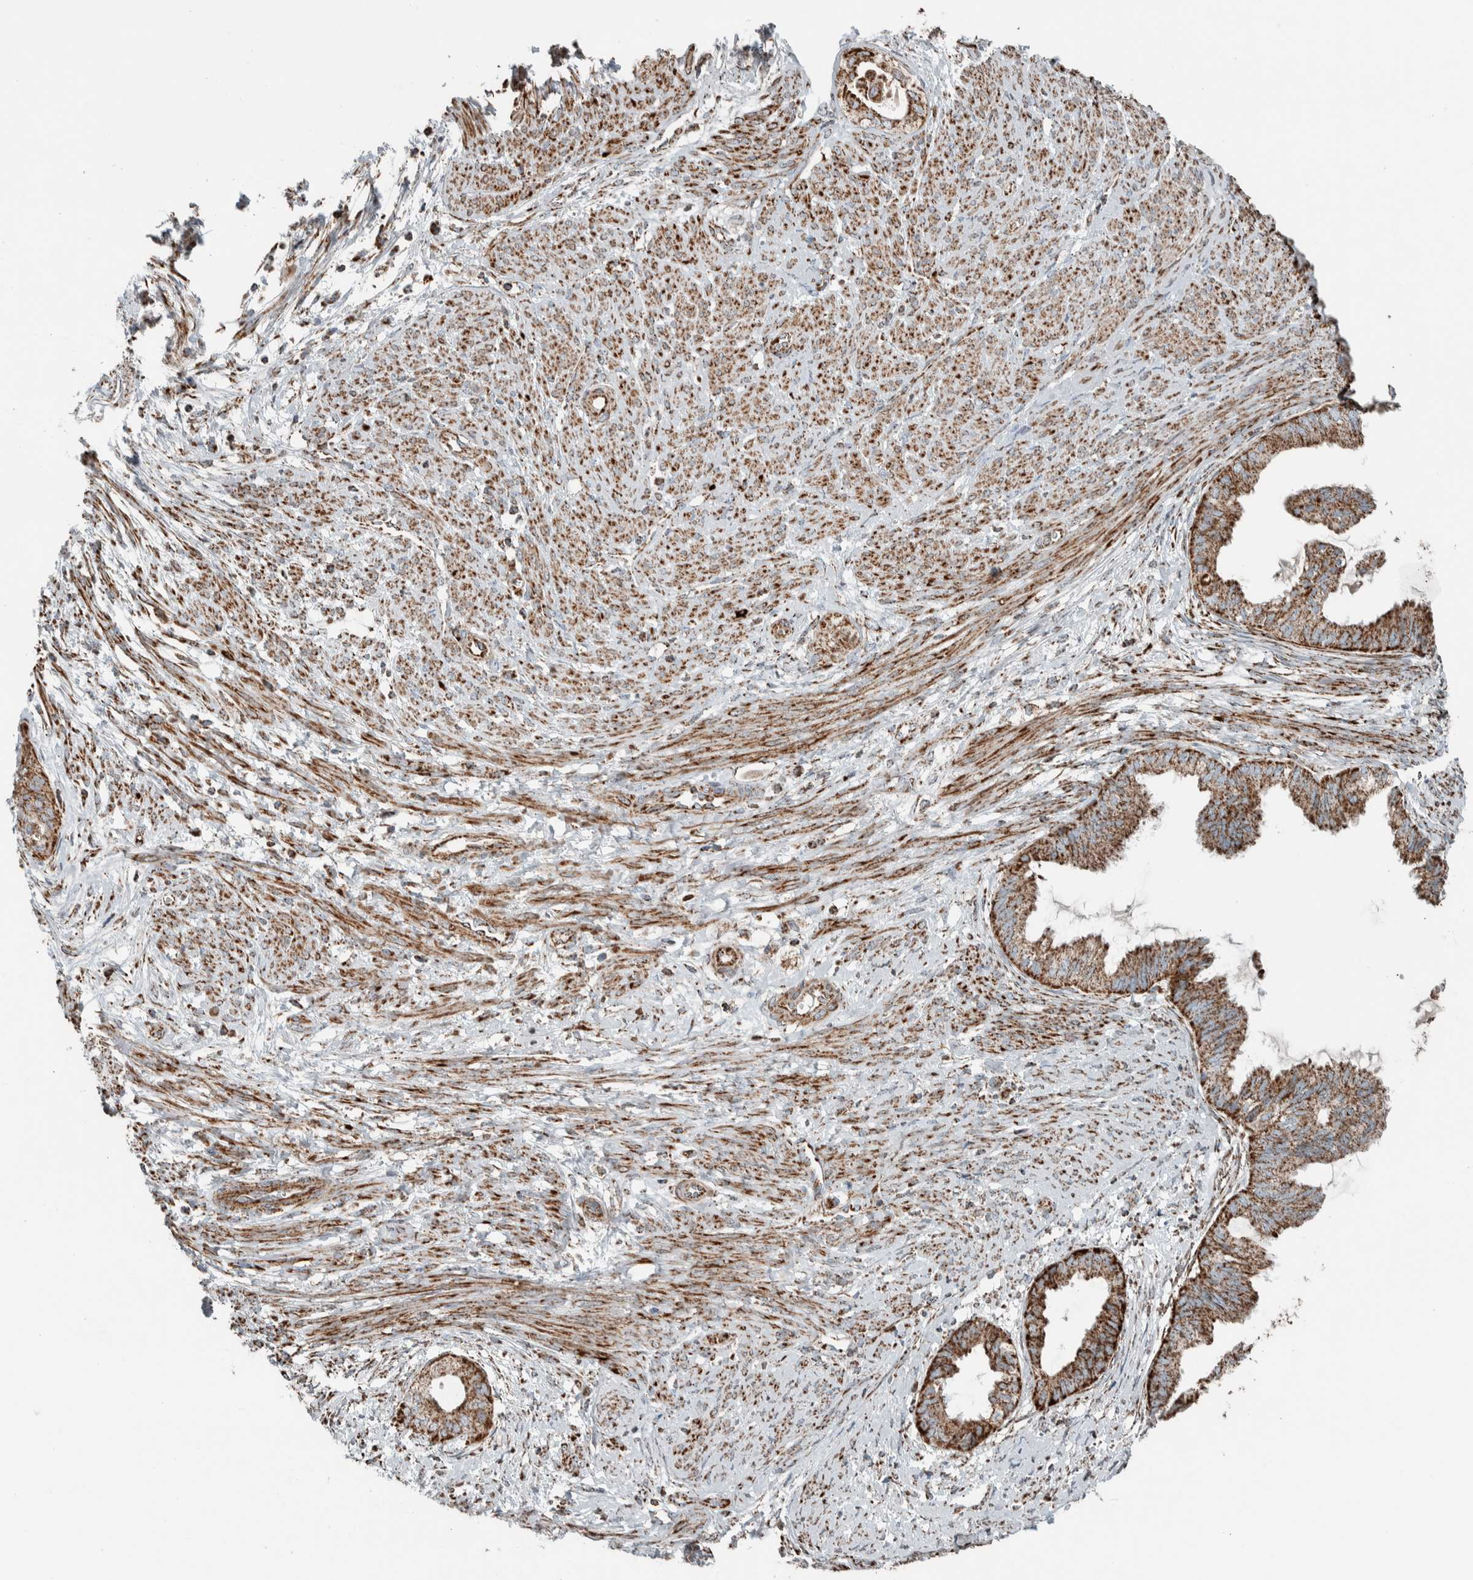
{"staining": {"intensity": "strong", "quantity": ">75%", "location": "cytoplasmic/membranous"}, "tissue": "cervical cancer", "cell_type": "Tumor cells", "image_type": "cancer", "snomed": [{"axis": "morphology", "description": "Normal tissue, NOS"}, {"axis": "morphology", "description": "Adenocarcinoma, NOS"}, {"axis": "topography", "description": "Cervix"}, {"axis": "topography", "description": "Endometrium"}], "caption": "A brown stain shows strong cytoplasmic/membranous staining of a protein in human cervical cancer tumor cells.", "gene": "CNTROB", "patient": {"sex": "female", "age": 86}}